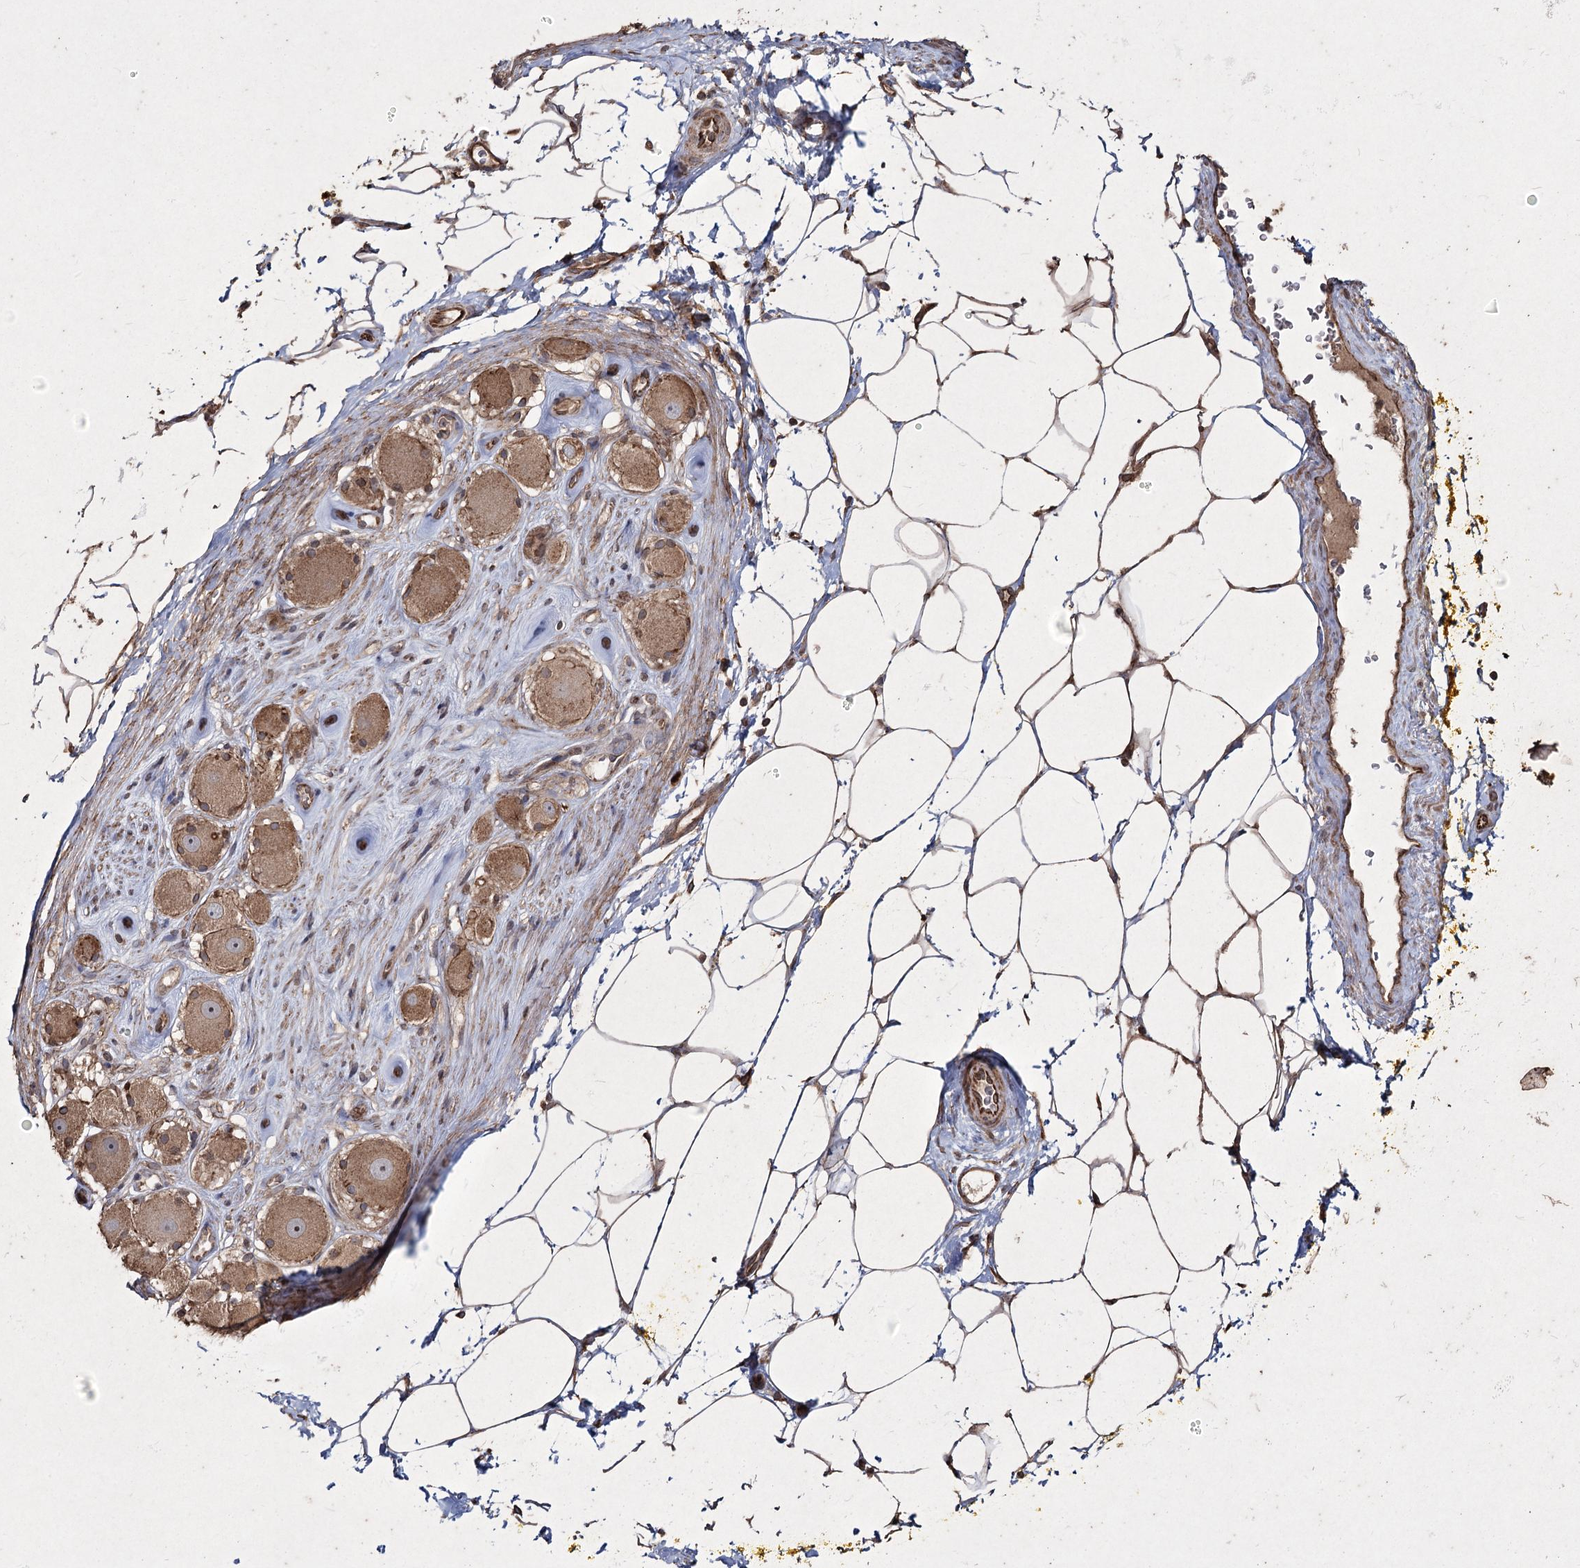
{"staining": {"intensity": "moderate", "quantity": ">75%", "location": "cytoplasmic/membranous"}, "tissue": "adipose tissue", "cell_type": "Adipocytes", "image_type": "normal", "snomed": [{"axis": "morphology", "description": "Normal tissue, NOS"}, {"axis": "morphology", "description": "Adenocarcinoma, Low grade"}, {"axis": "topography", "description": "Prostate"}, {"axis": "topography", "description": "Peripheral nerve tissue"}], "caption": "High-magnification brightfield microscopy of benign adipose tissue stained with DAB (3,3'-diaminobenzidine) (brown) and counterstained with hematoxylin (blue). adipocytes exhibit moderate cytoplasmic/membranous expression is present in approximately>75% of cells.", "gene": "PRC1", "patient": {"sex": "male", "age": 63}}